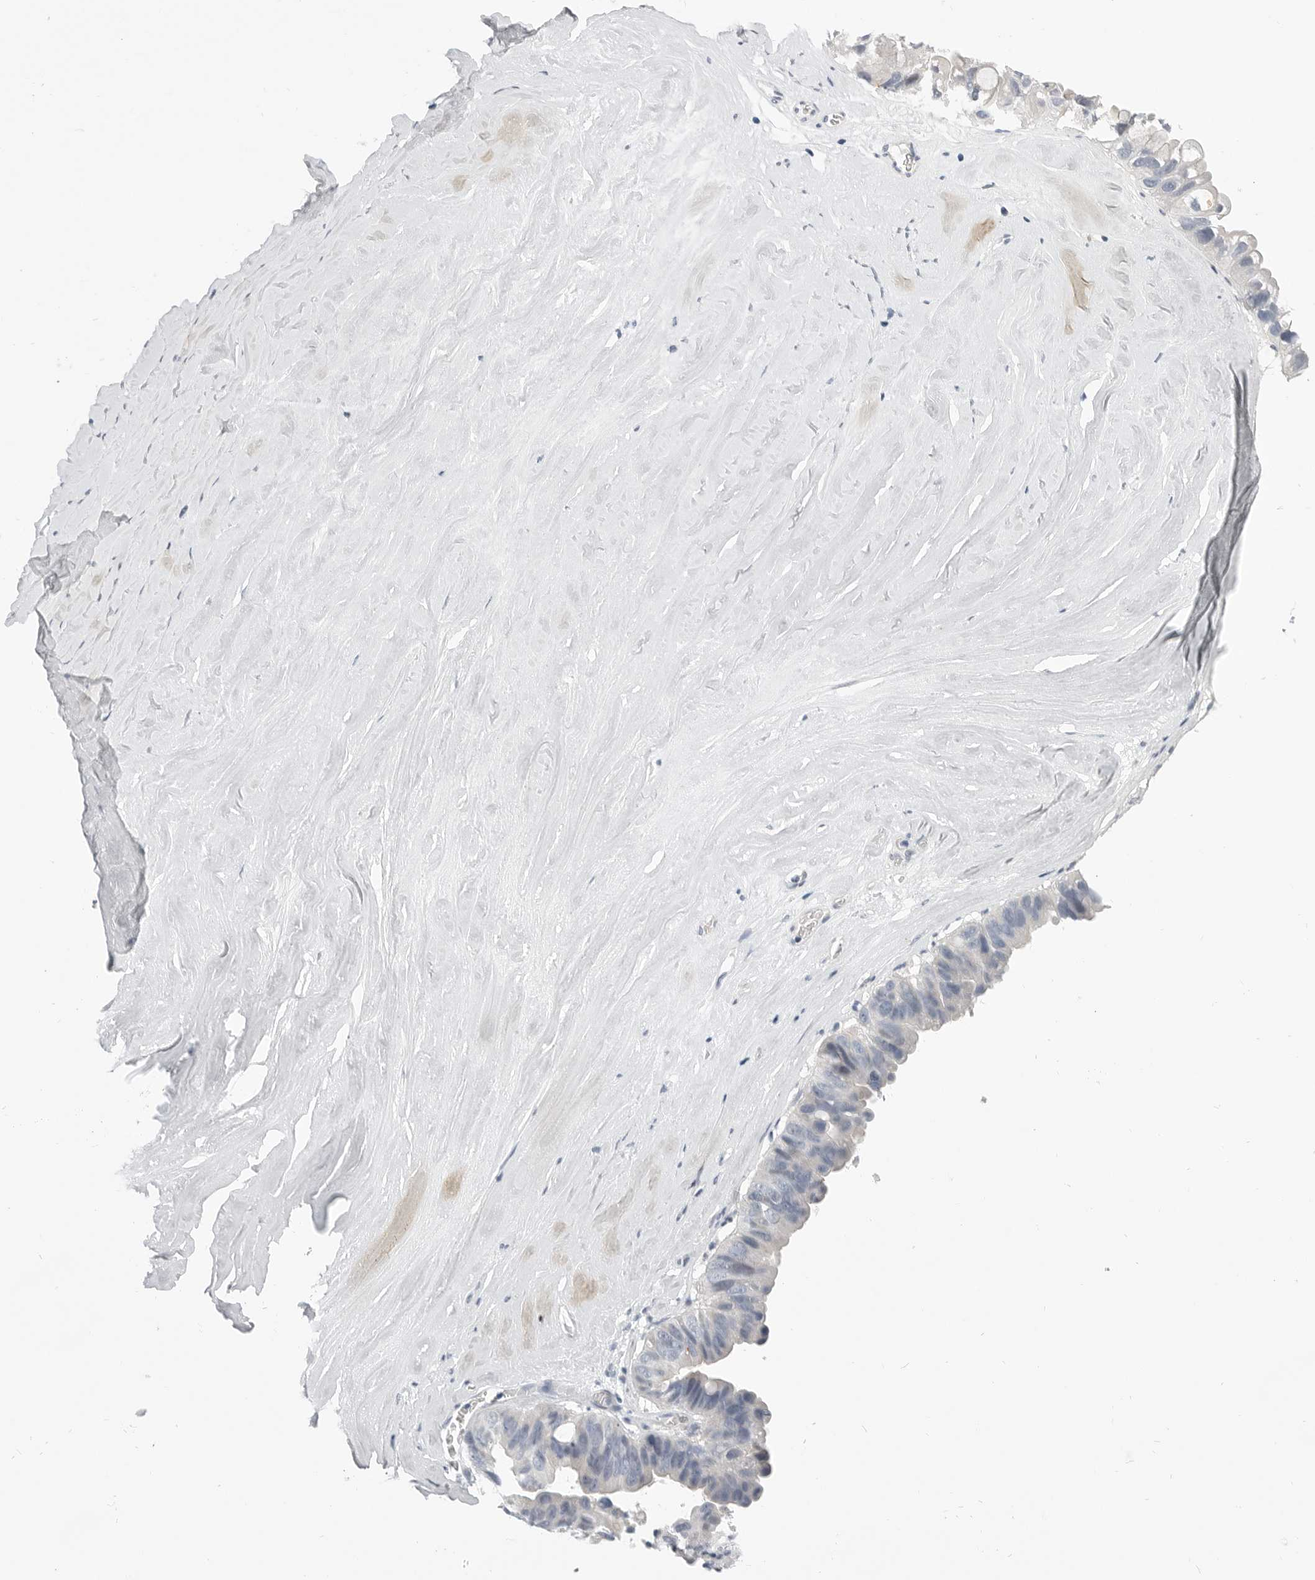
{"staining": {"intensity": "negative", "quantity": "none", "location": "none"}, "tissue": "ovarian cancer", "cell_type": "Tumor cells", "image_type": "cancer", "snomed": [{"axis": "morphology", "description": "Cystadenocarcinoma, mucinous, NOS"}, {"axis": "topography", "description": "Ovary"}], "caption": "A high-resolution image shows immunohistochemistry staining of mucinous cystadenocarcinoma (ovarian), which shows no significant staining in tumor cells. (DAB (3,3'-diaminobenzidine) immunohistochemistry (IHC), high magnification).", "gene": "PLN", "patient": {"sex": "female", "age": 61}}